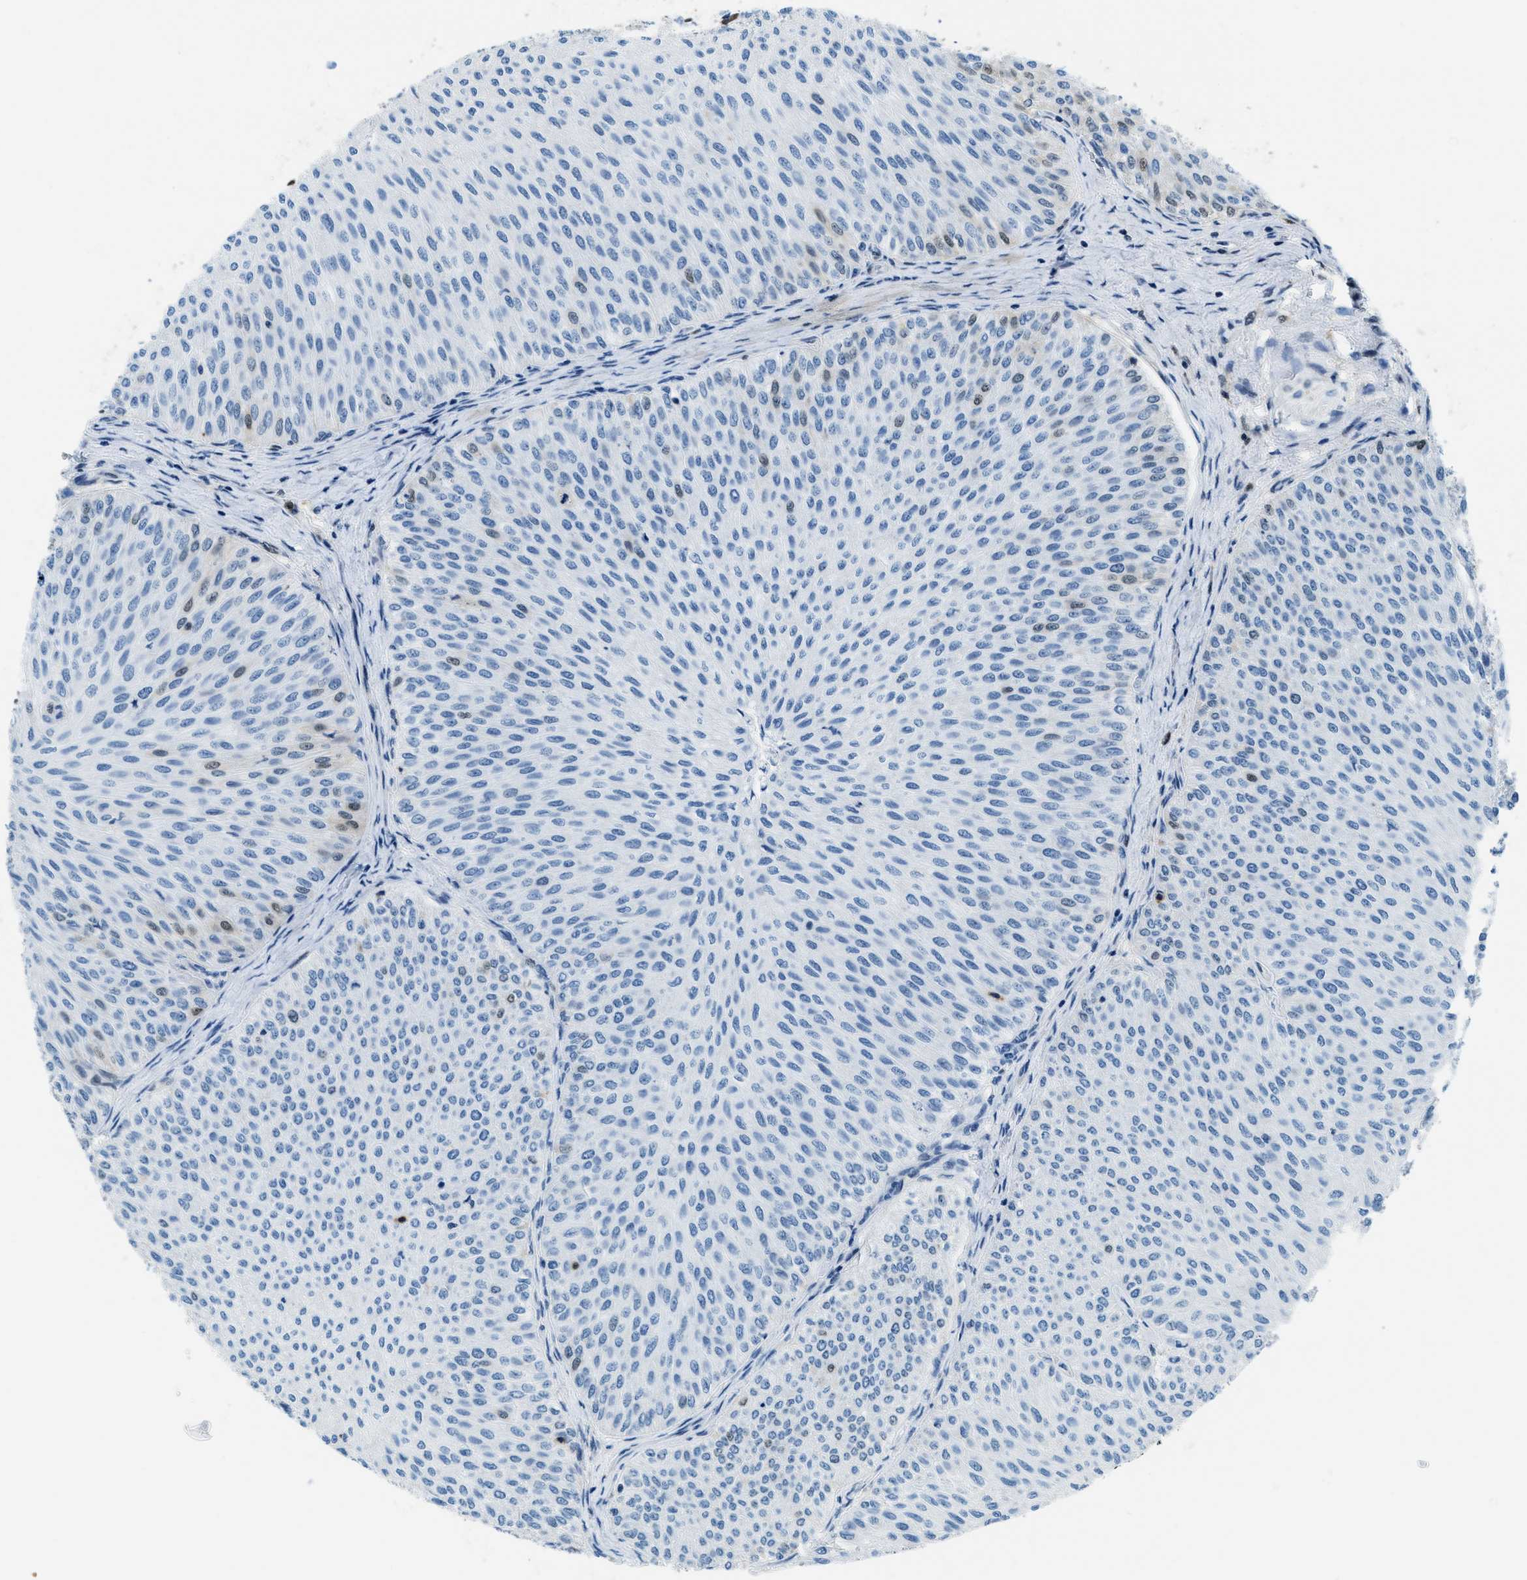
{"staining": {"intensity": "moderate", "quantity": "<25%", "location": "nuclear"}, "tissue": "urothelial cancer", "cell_type": "Tumor cells", "image_type": "cancer", "snomed": [{"axis": "morphology", "description": "Urothelial carcinoma, Low grade"}, {"axis": "topography", "description": "Urinary bladder"}], "caption": "A low amount of moderate nuclear staining is identified in about <25% of tumor cells in low-grade urothelial carcinoma tissue.", "gene": "OGFR", "patient": {"sex": "male", "age": 78}}